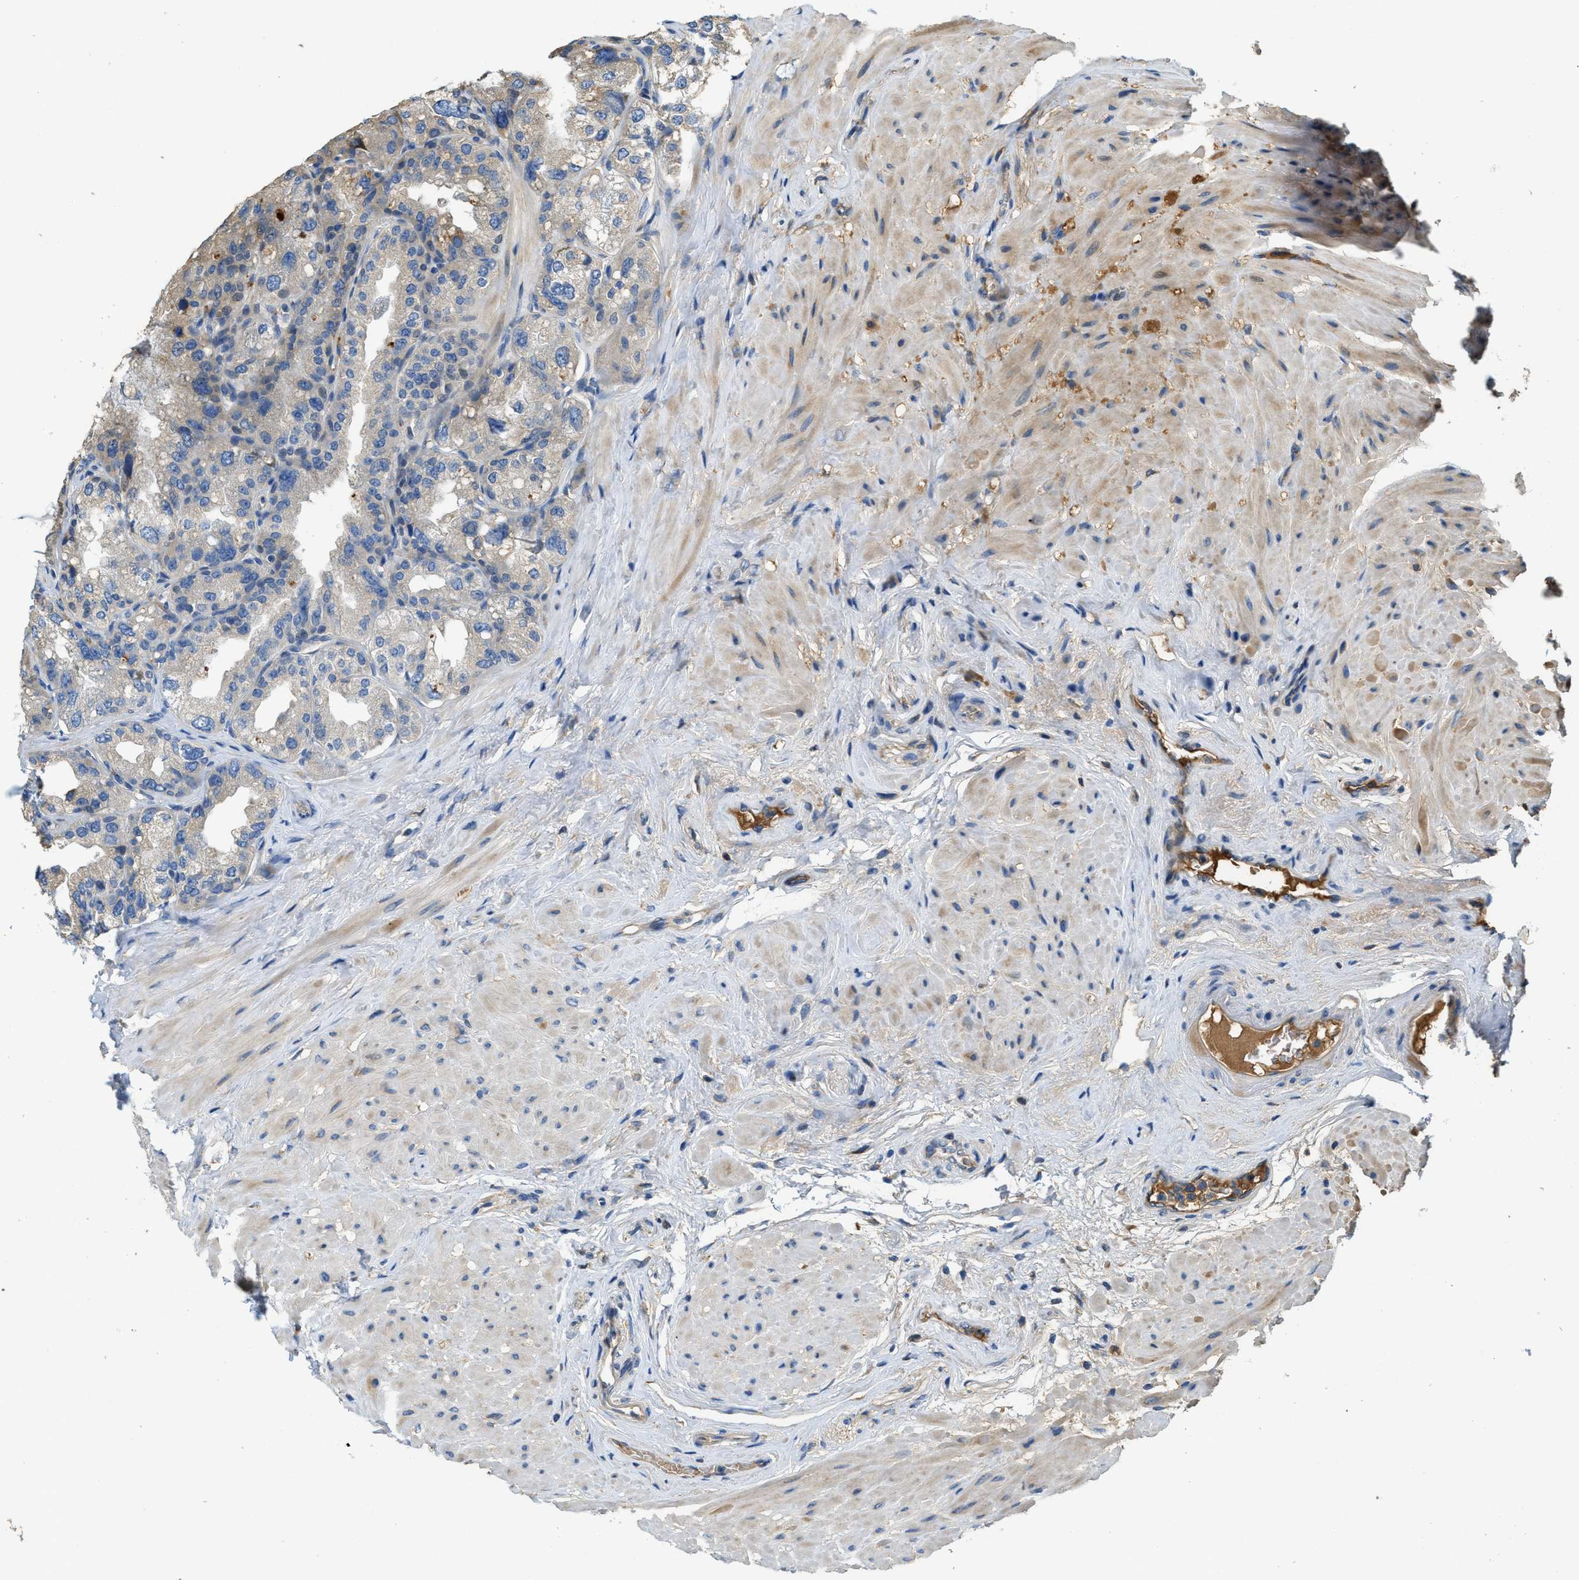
{"staining": {"intensity": "moderate", "quantity": "<25%", "location": "cytoplasmic/membranous"}, "tissue": "seminal vesicle", "cell_type": "Glandular cells", "image_type": "normal", "snomed": [{"axis": "morphology", "description": "Normal tissue, NOS"}, {"axis": "topography", "description": "Seminal veicle"}], "caption": "IHC image of unremarkable seminal vesicle stained for a protein (brown), which exhibits low levels of moderate cytoplasmic/membranous expression in about <25% of glandular cells.", "gene": "RIPK2", "patient": {"sex": "male", "age": 68}}